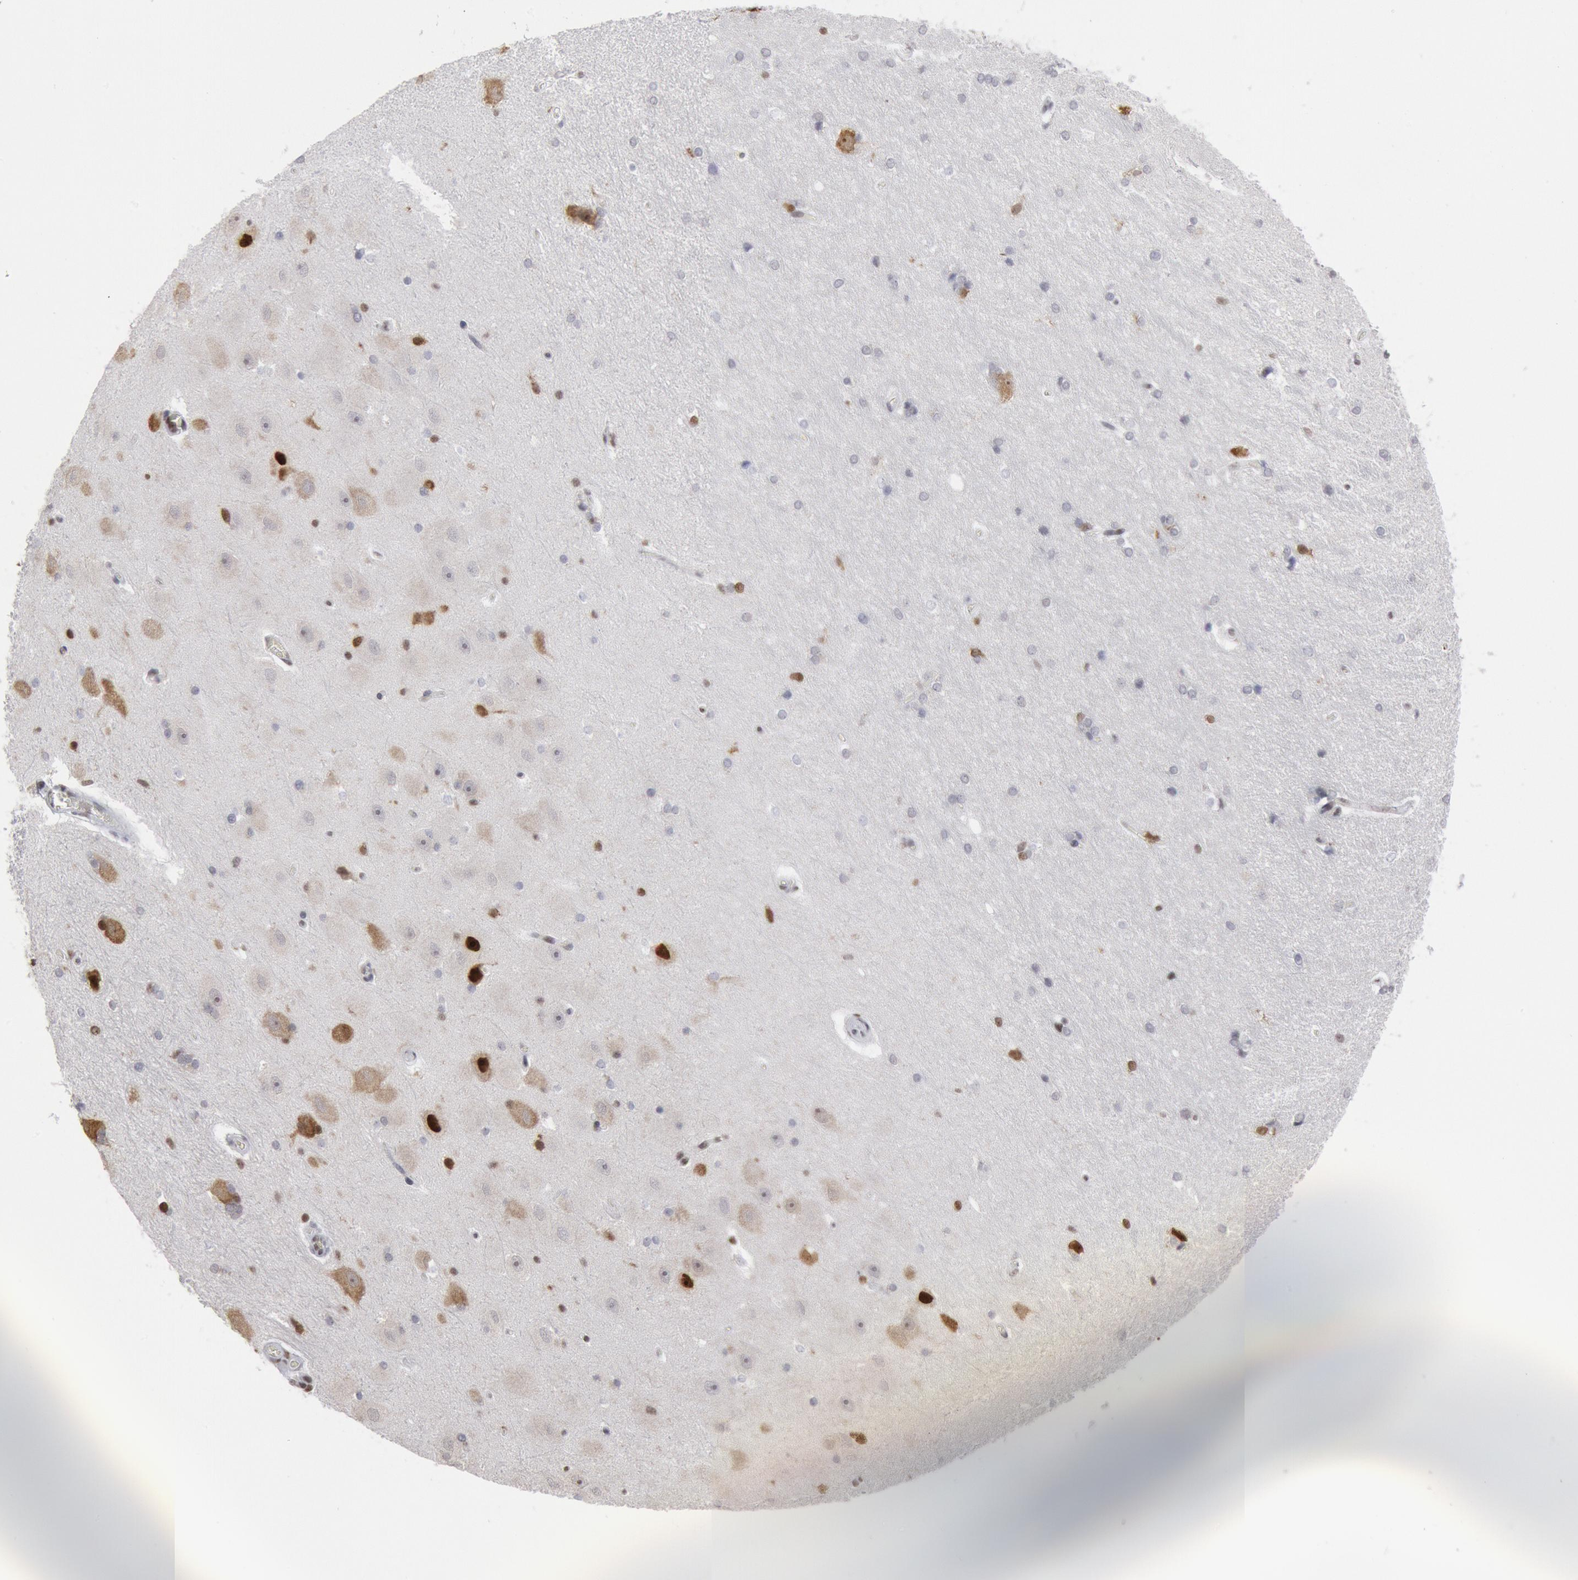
{"staining": {"intensity": "moderate", "quantity": "25%-75%", "location": "nuclear"}, "tissue": "hippocampus", "cell_type": "Glial cells", "image_type": "normal", "snomed": [{"axis": "morphology", "description": "Normal tissue, NOS"}, {"axis": "topography", "description": "Hippocampus"}], "caption": "Immunohistochemical staining of benign hippocampus demonstrates moderate nuclear protein expression in about 25%-75% of glial cells. (DAB (3,3'-diaminobenzidine) IHC with brightfield microscopy, high magnification).", "gene": "SUB1", "patient": {"sex": "female", "age": 19}}